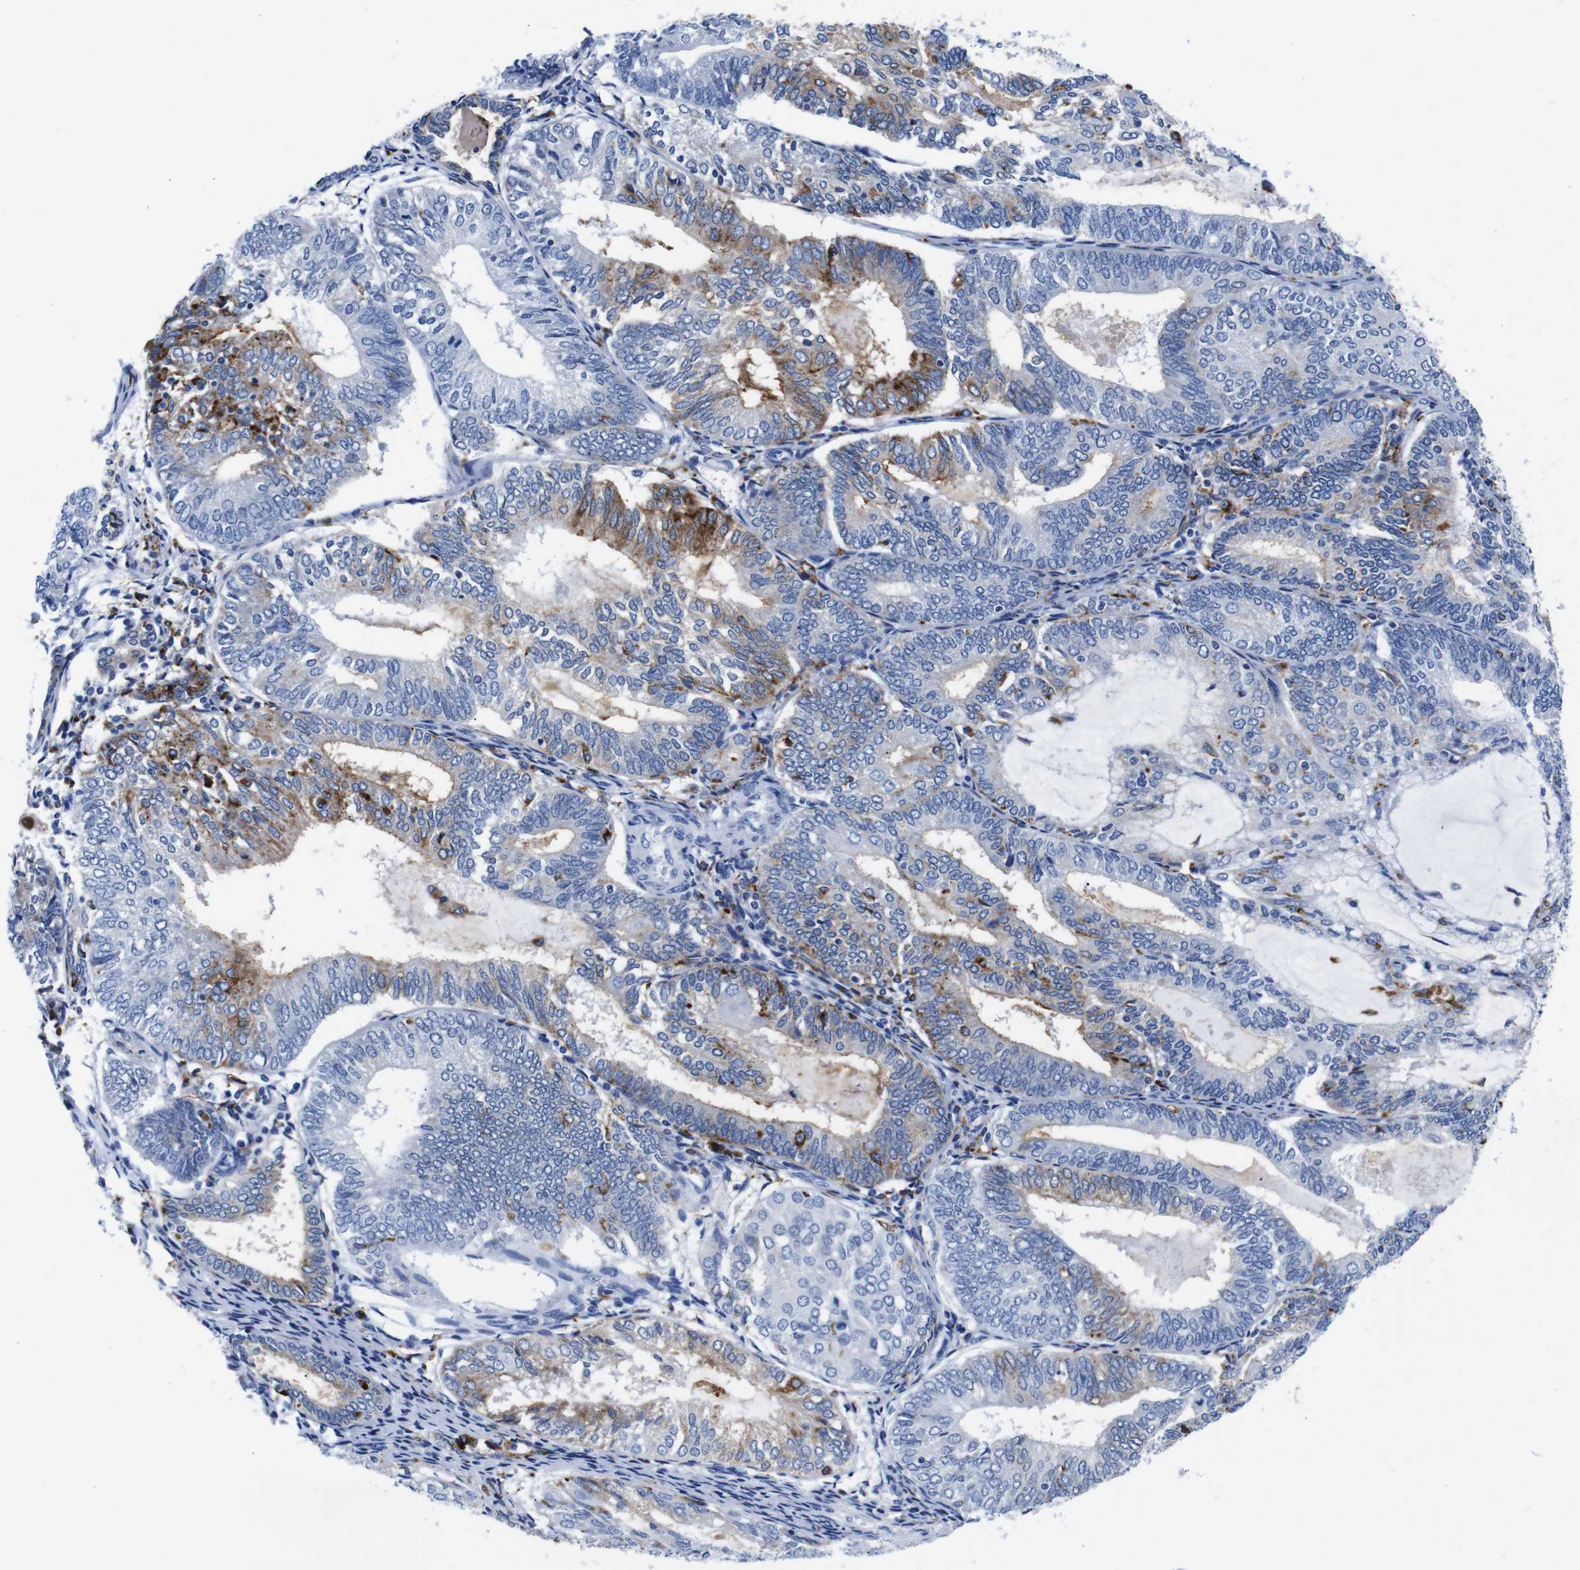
{"staining": {"intensity": "moderate", "quantity": "<25%", "location": "cytoplasmic/membranous"}, "tissue": "endometrial cancer", "cell_type": "Tumor cells", "image_type": "cancer", "snomed": [{"axis": "morphology", "description": "Adenocarcinoma, NOS"}, {"axis": "topography", "description": "Endometrium"}], "caption": "An image of human endometrial adenocarcinoma stained for a protein displays moderate cytoplasmic/membranous brown staining in tumor cells.", "gene": "HLA-DMB", "patient": {"sex": "female", "age": 81}}